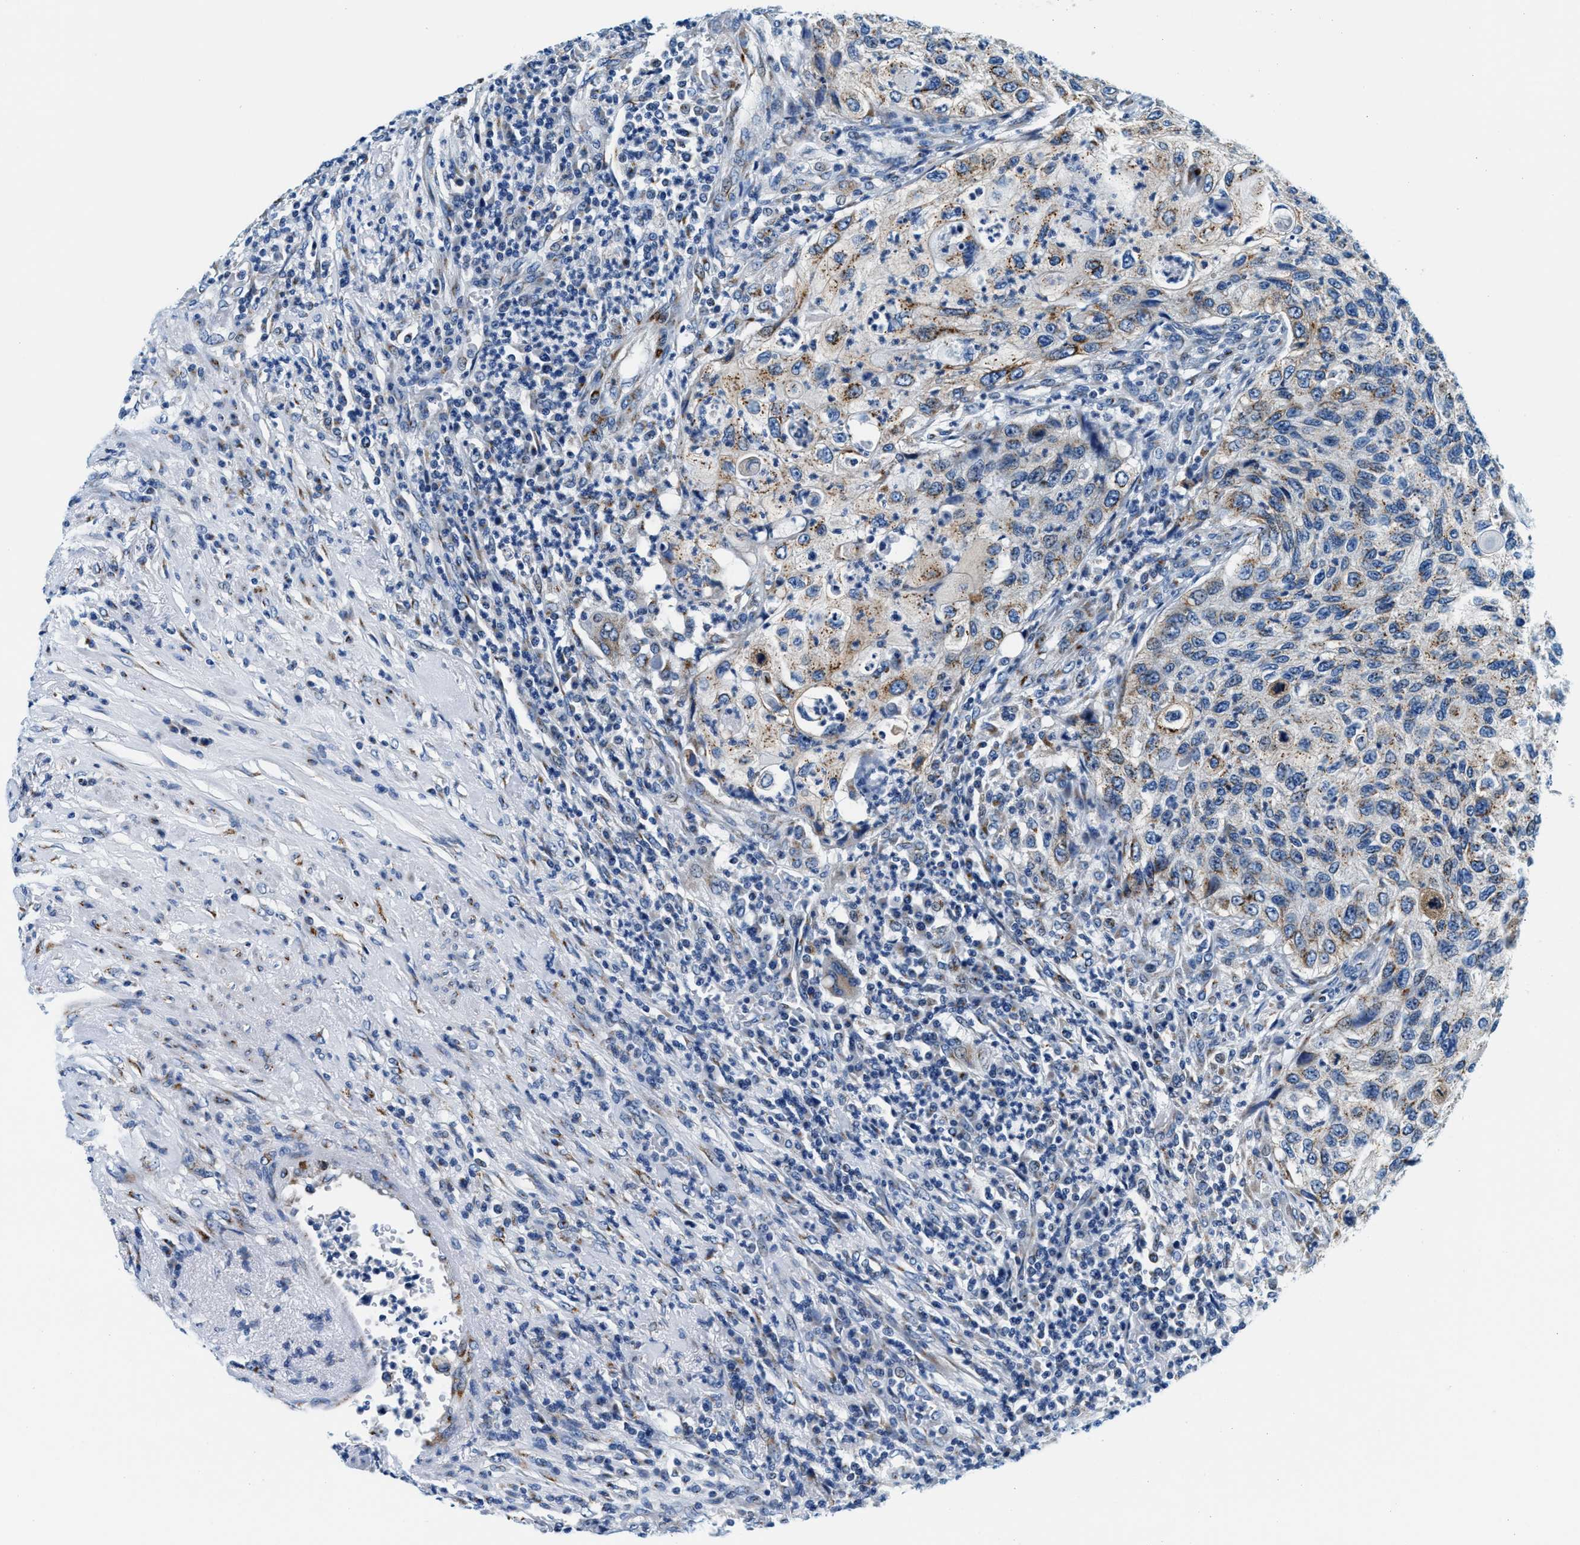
{"staining": {"intensity": "weak", "quantity": "25%-75%", "location": "cytoplasmic/membranous"}, "tissue": "urothelial cancer", "cell_type": "Tumor cells", "image_type": "cancer", "snomed": [{"axis": "morphology", "description": "Urothelial carcinoma, High grade"}, {"axis": "topography", "description": "Urinary bladder"}], "caption": "This is an image of immunohistochemistry (IHC) staining of urothelial cancer, which shows weak positivity in the cytoplasmic/membranous of tumor cells.", "gene": "VPS53", "patient": {"sex": "female", "age": 60}}